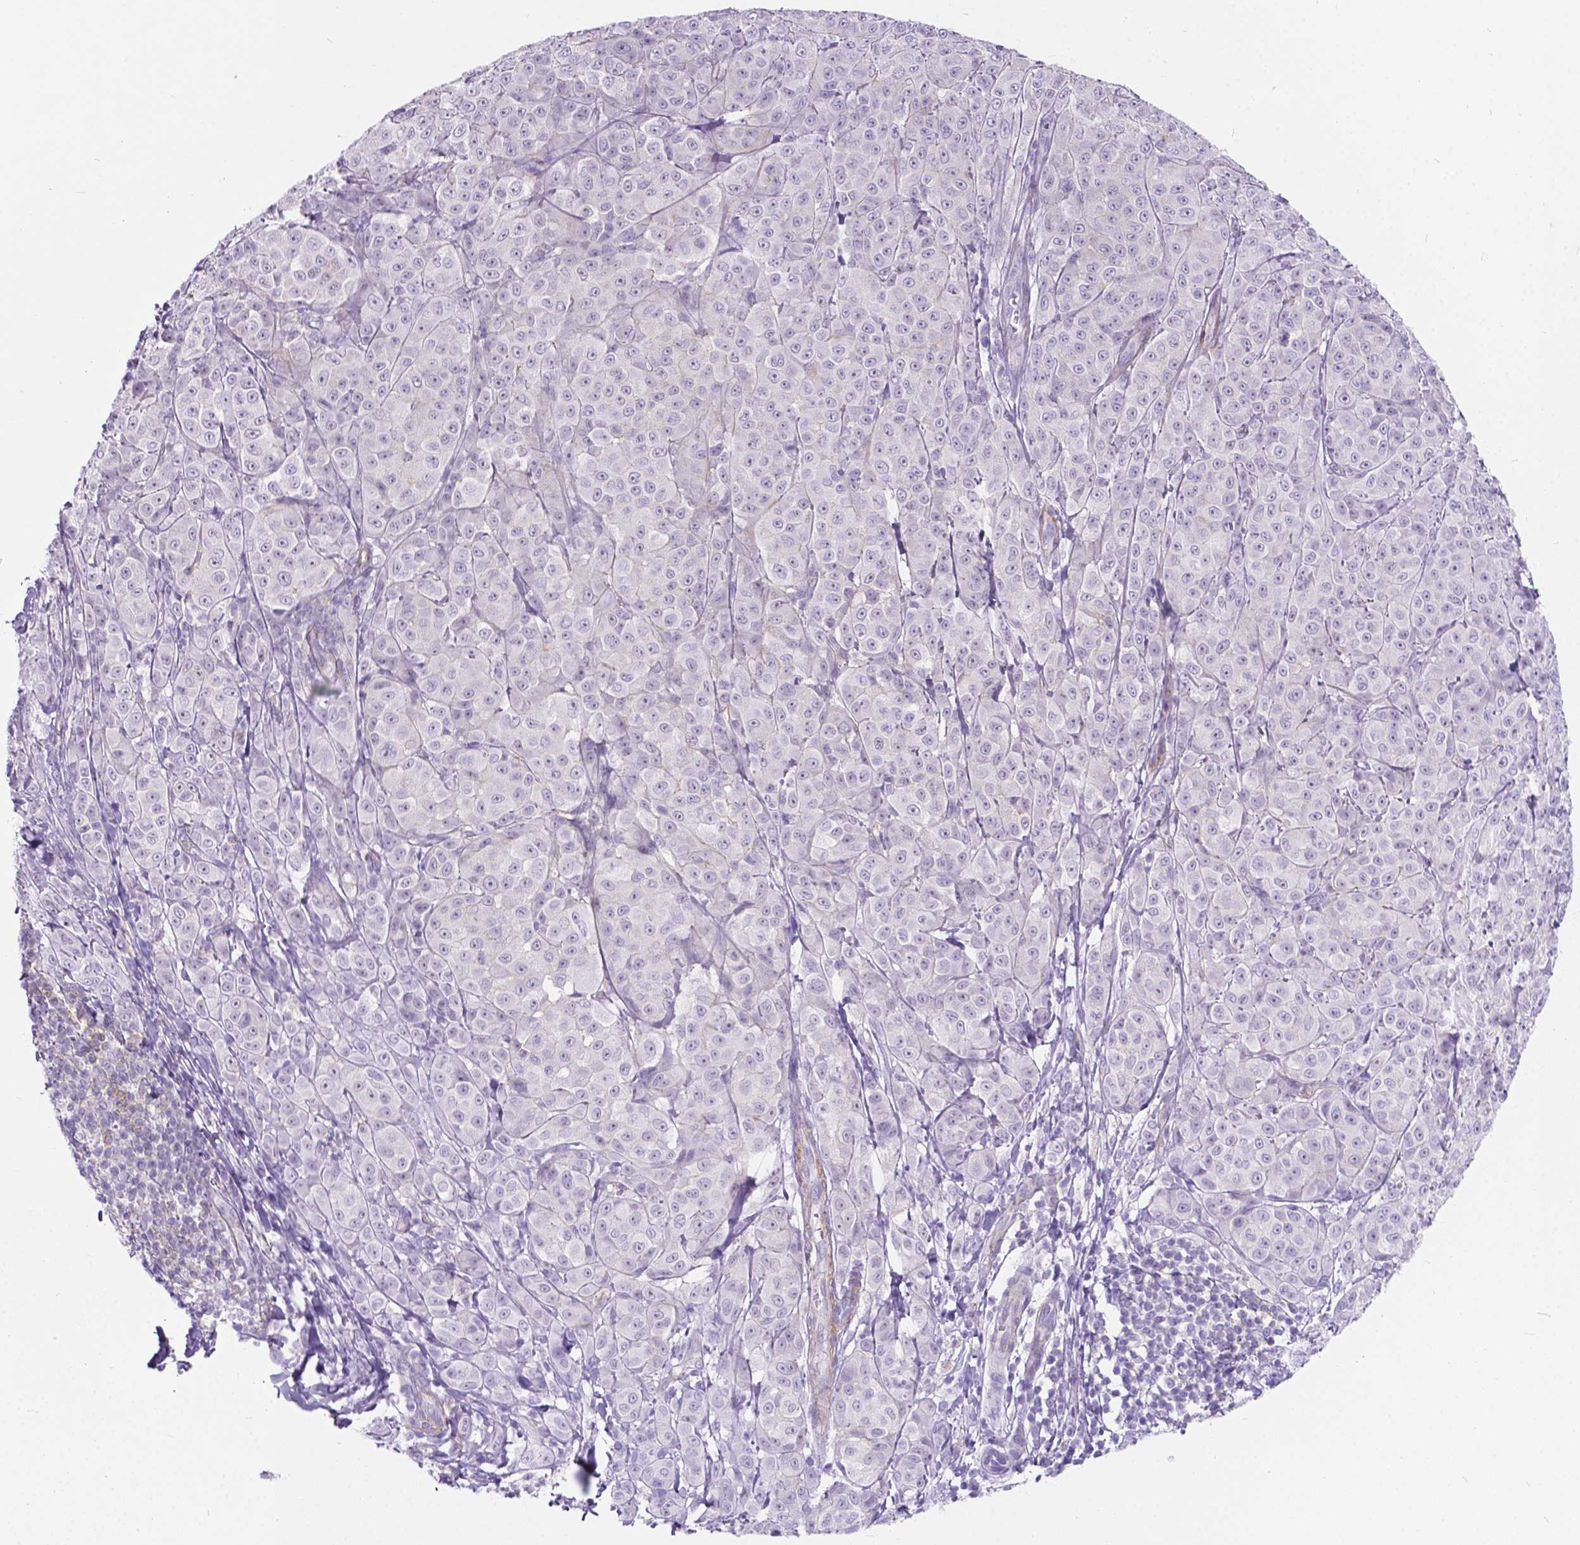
{"staining": {"intensity": "negative", "quantity": "none", "location": "none"}, "tissue": "melanoma", "cell_type": "Tumor cells", "image_type": "cancer", "snomed": [{"axis": "morphology", "description": "Malignant melanoma, NOS"}, {"axis": "topography", "description": "Skin"}], "caption": "An image of human melanoma is negative for staining in tumor cells.", "gene": "KIAA0040", "patient": {"sex": "male", "age": 89}}